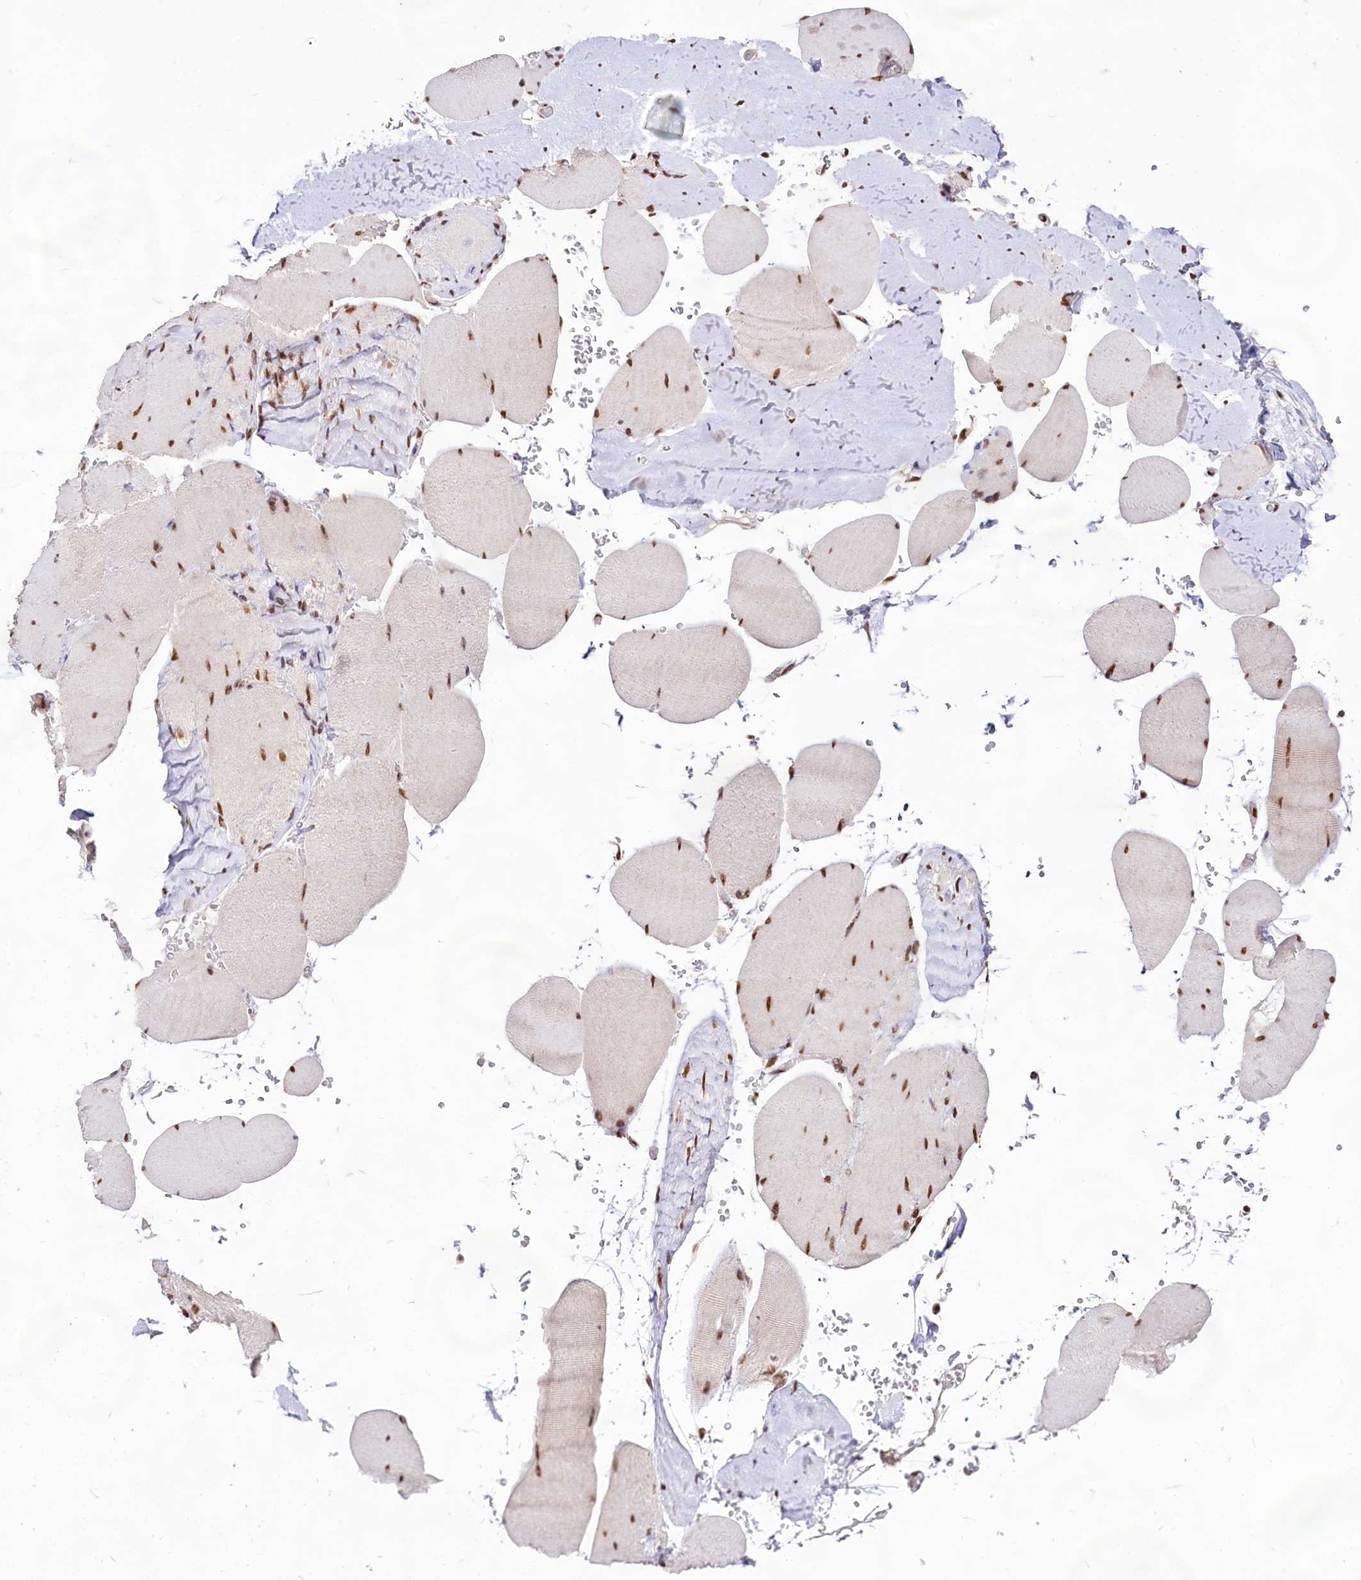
{"staining": {"intensity": "strong", "quantity": ">75%", "location": "nuclear"}, "tissue": "skeletal muscle", "cell_type": "Myocytes", "image_type": "normal", "snomed": [{"axis": "morphology", "description": "Normal tissue, NOS"}, {"axis": "topography", "description": "Skeletal muscle"}, {"axis": "topography", "description": "Head-Neck"}], "caption": "Protein staining of benign skeletal muscle shows strong nuclear staining in about >75% of myocytes. (Brightfield microscopy of DAB IHC at high magnification).", "gene": "HIRA", "patient": {"sex": "male", "age": 66}}